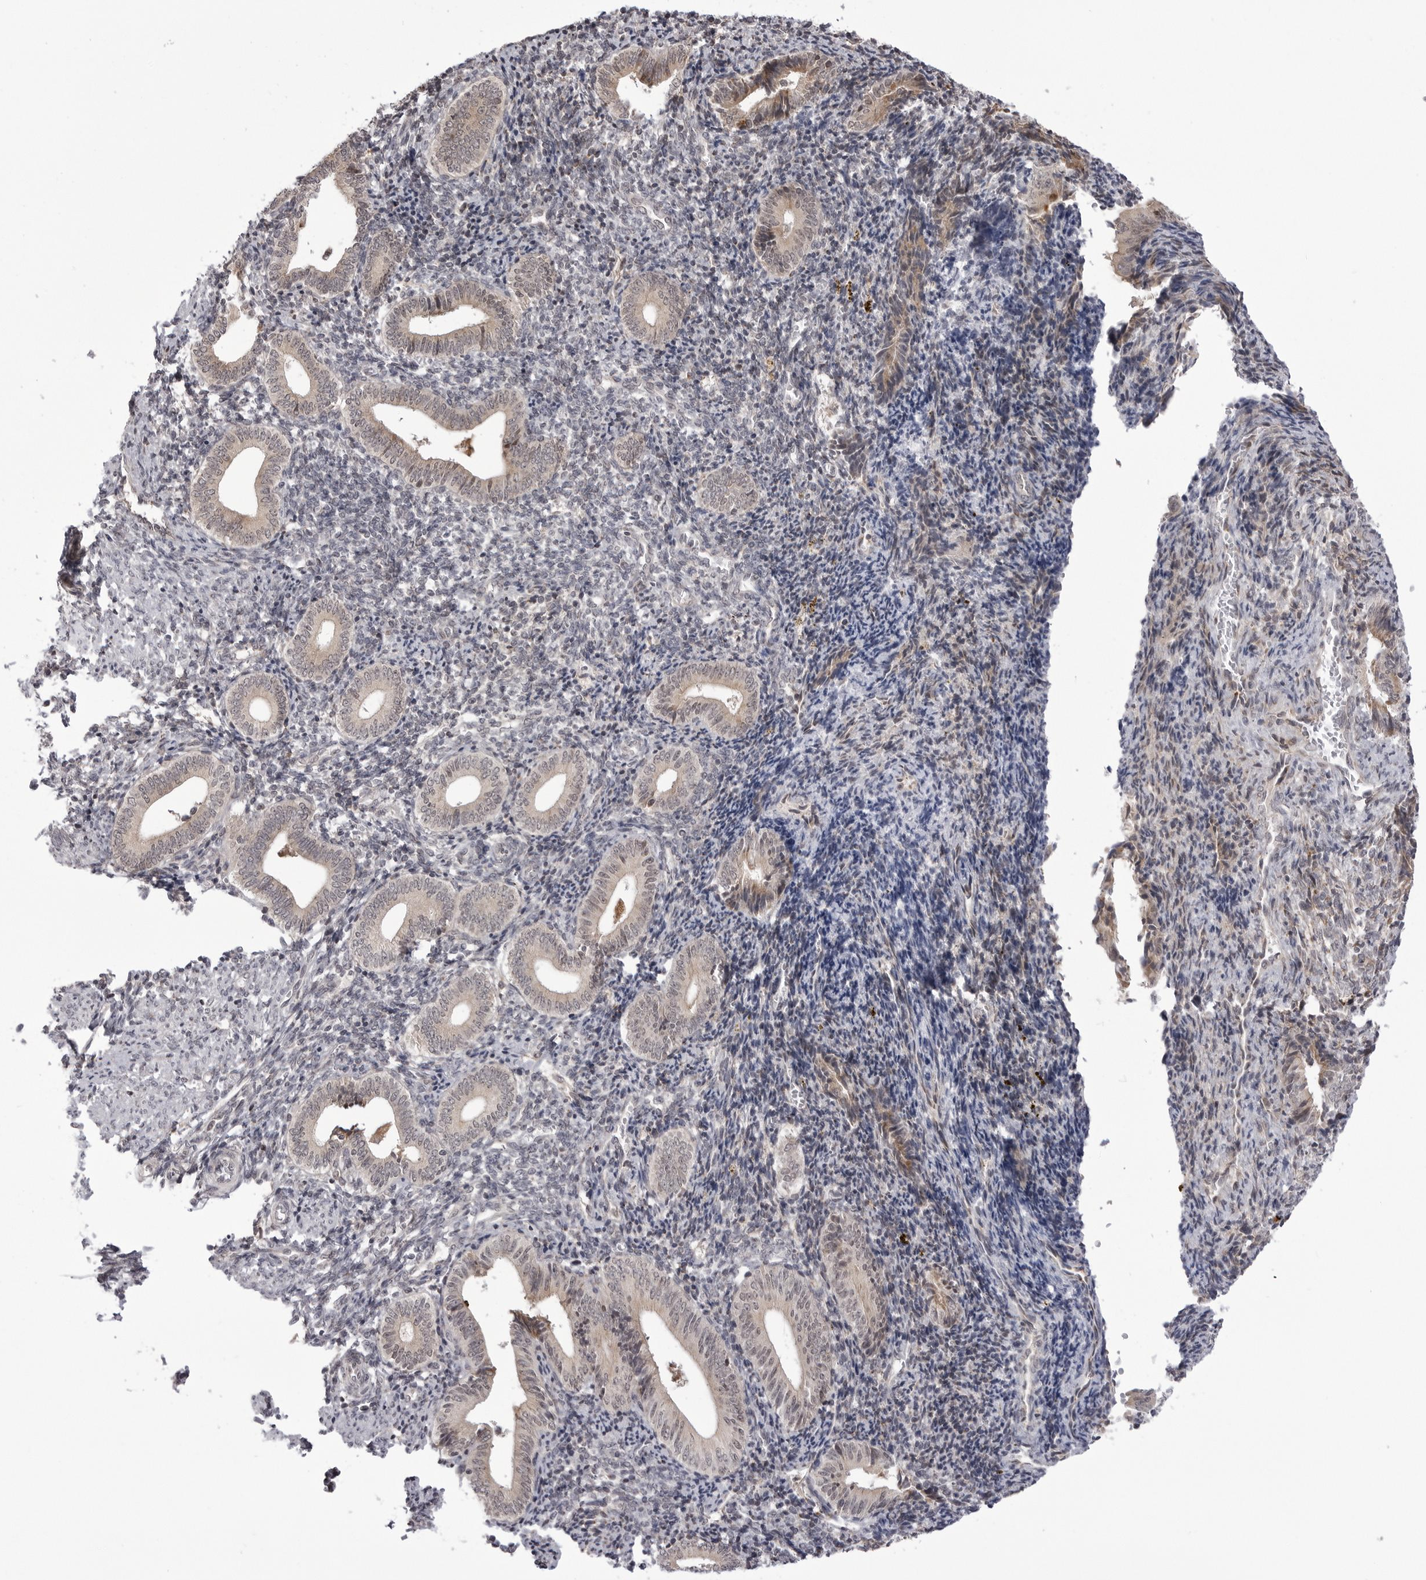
{"staining": {"intensity": "weak", "quantity": "<25%", "location": "cytoplasmic/membranous"}, "tissue": "endometrium", "cell_type": "Cells in endometrial stroma", "image_type": "normal", "snomed": [{"axis": "morphology", "description": "Normal tissue, NOS"}, {"axis": "topography", "description": "Uterus"}, {"axis": "topography", "description": "Endometrium"}], "caption": "There is no significant staining in cells in endometrial stroma of endometrium. (Stains: DAB immunohistochemistry with hematoxylin counter stain, Microscopy: brightfield microscopy at high magnification).", "gene": "PTK2B", "patient": {"sex": "female", "age": 33}}